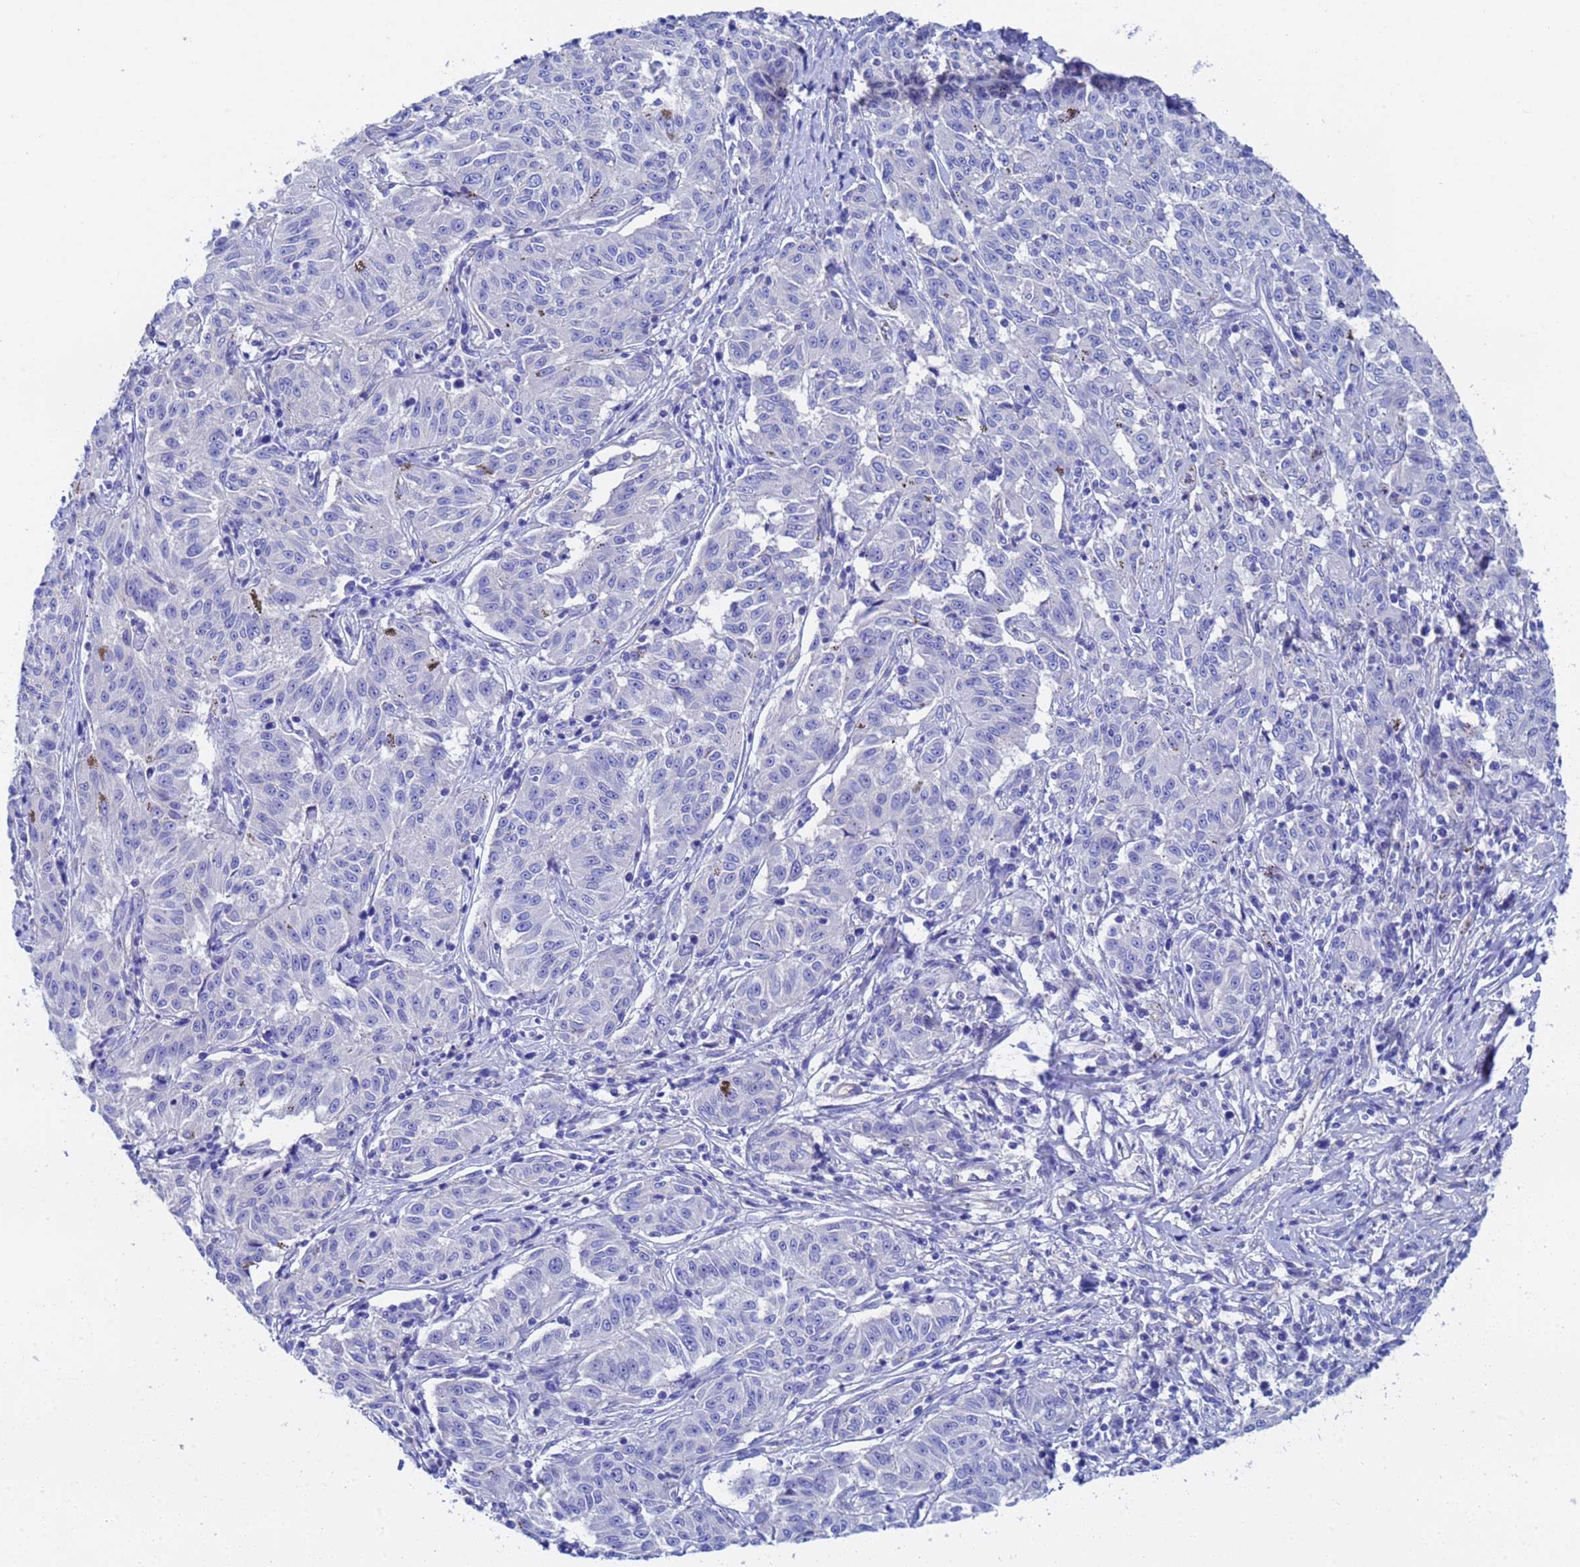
{"staining": {"intensity": "negative", "quantity": "none", "location": "none"}, "tissue": "melanoma", "cell_type": "Tumor cells", "image_type": "cancer", "snomed": [{"axis": "morphology", "description": "Malignant melanoma, NOS"}, {"axis": "topography", "description": "Skin"}], "caption": "Tumor cells are negative for protein expression in human malignant melanoma. (DAB immunohistochemistry with hematoxylin counter stain).", "gene": "CST4", "patient": {"sex": "female", "age": 72}}